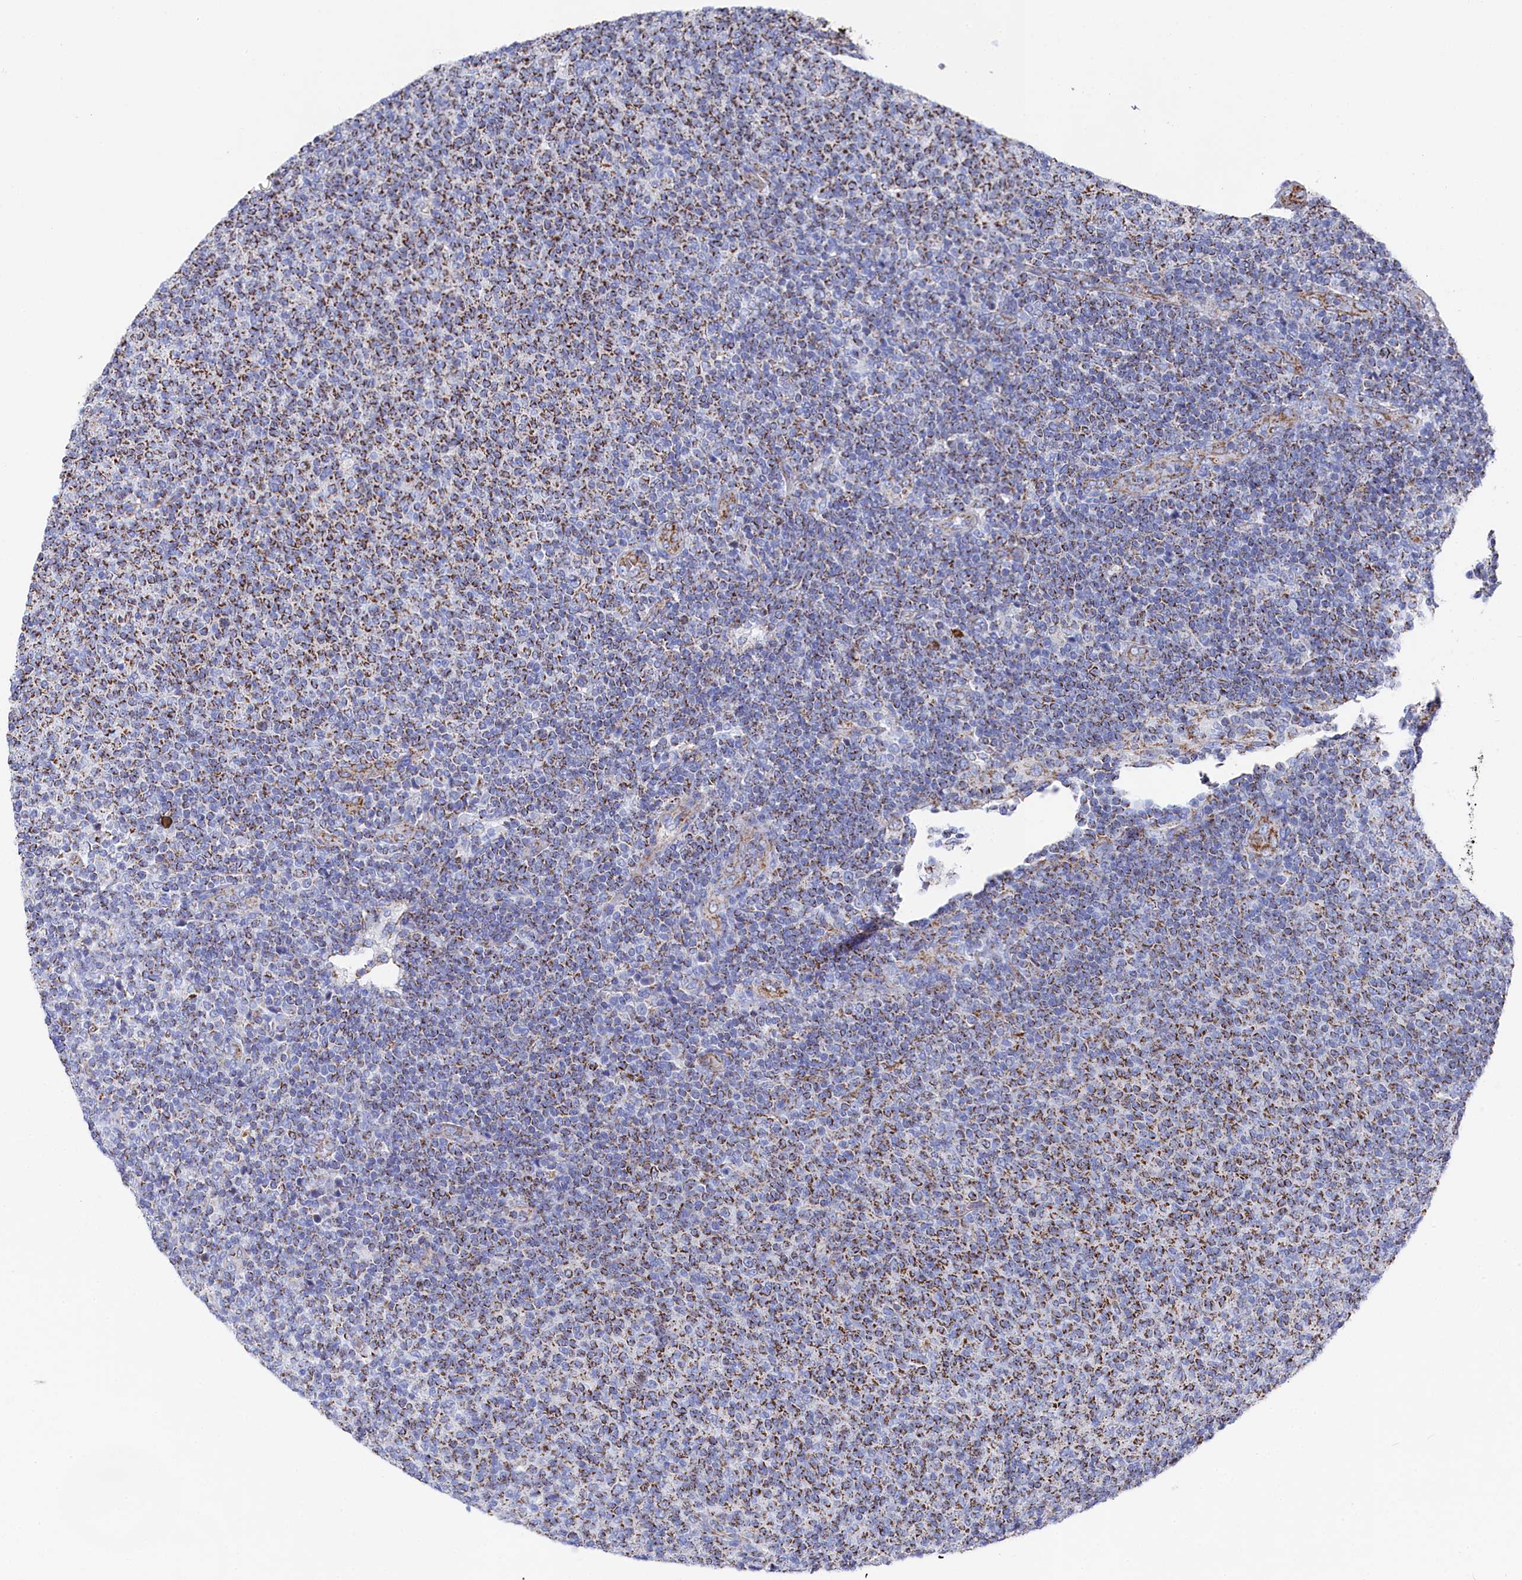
{"staining": {"intensity": "moderate", "quantity": ">75%", "location": "cytoplasmic/membranous"}, "tissue": "lymphoma", "cell_type": "Tumor cells", "image_type": "cancer", "snomed": [{"axis": "morphology", "description": "Malignant lymphoma, non-Hodgkin's type, Low grade"}, {"axis": "topography", "description": "Lymph node"}], "caption": "Immunohistochemical staining of low-grade malignant lymphoma, non-Hodgkin's type reveals medium levels of moderate cytoplasmic/membranous protein expression in about >75% of tumor cells.", "gene": "MMAB", "patient": {"sex": "male", "age": 66}}